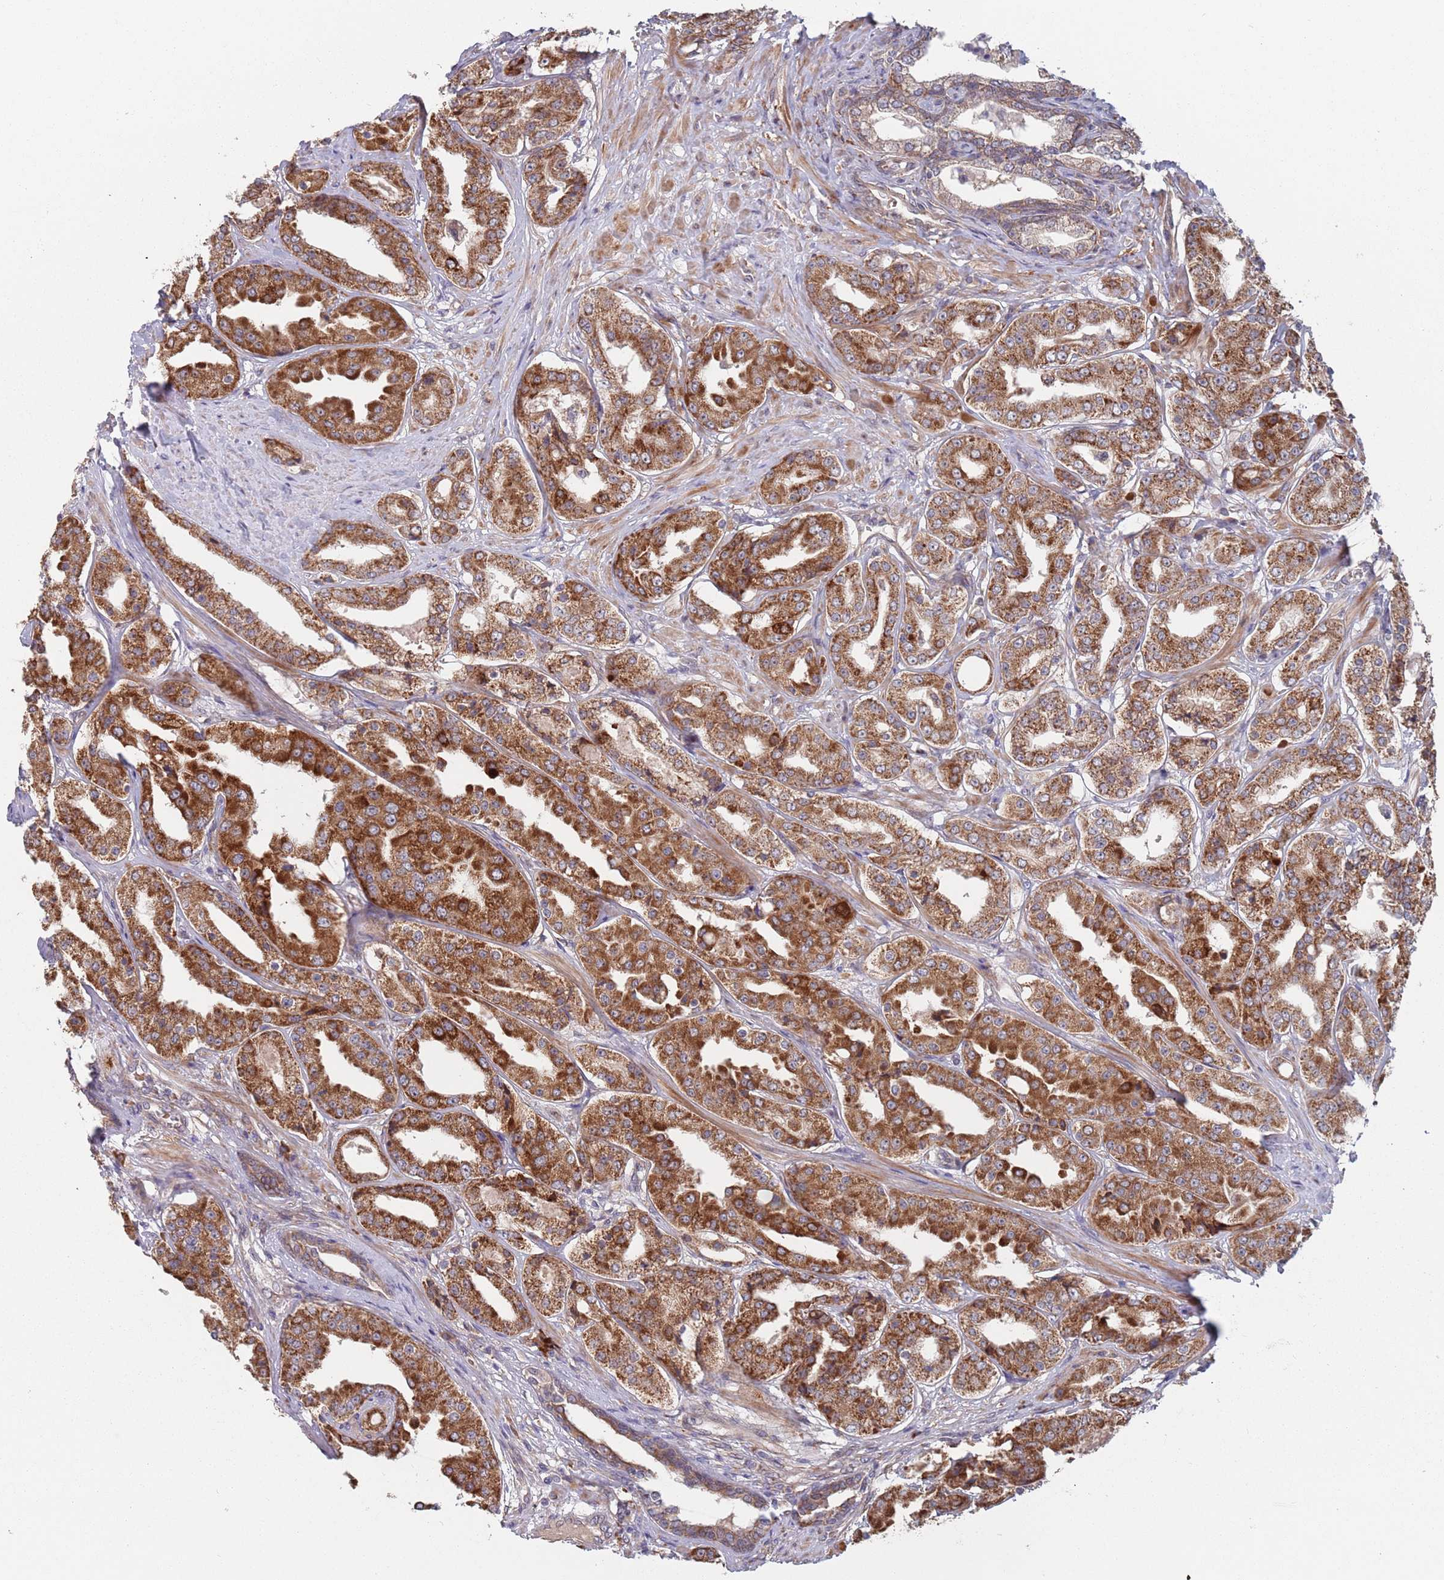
{"staining": {"intensity": "strong", "quantity": ">75%", "location": "cytoplasmic/membranous"}, "tissue": "prostate cancer", "cell_type": "Tumor cells", "image_type": "cancer", "snomed": [{"axis": "morphology", "description": "Adenocarcinoma, High grade"}, {"axis": "topography", "description": "Prostate"}], "caption": "This image shows immunohistochemistry (IHC) staining of prostate high-grade adenocarcinoma, with high strong cytoplasmic/membranous expression in approximately >75% of tumor cells.", "gene": "ZNF140", "patient": {"sex": "male", "age": 63}}